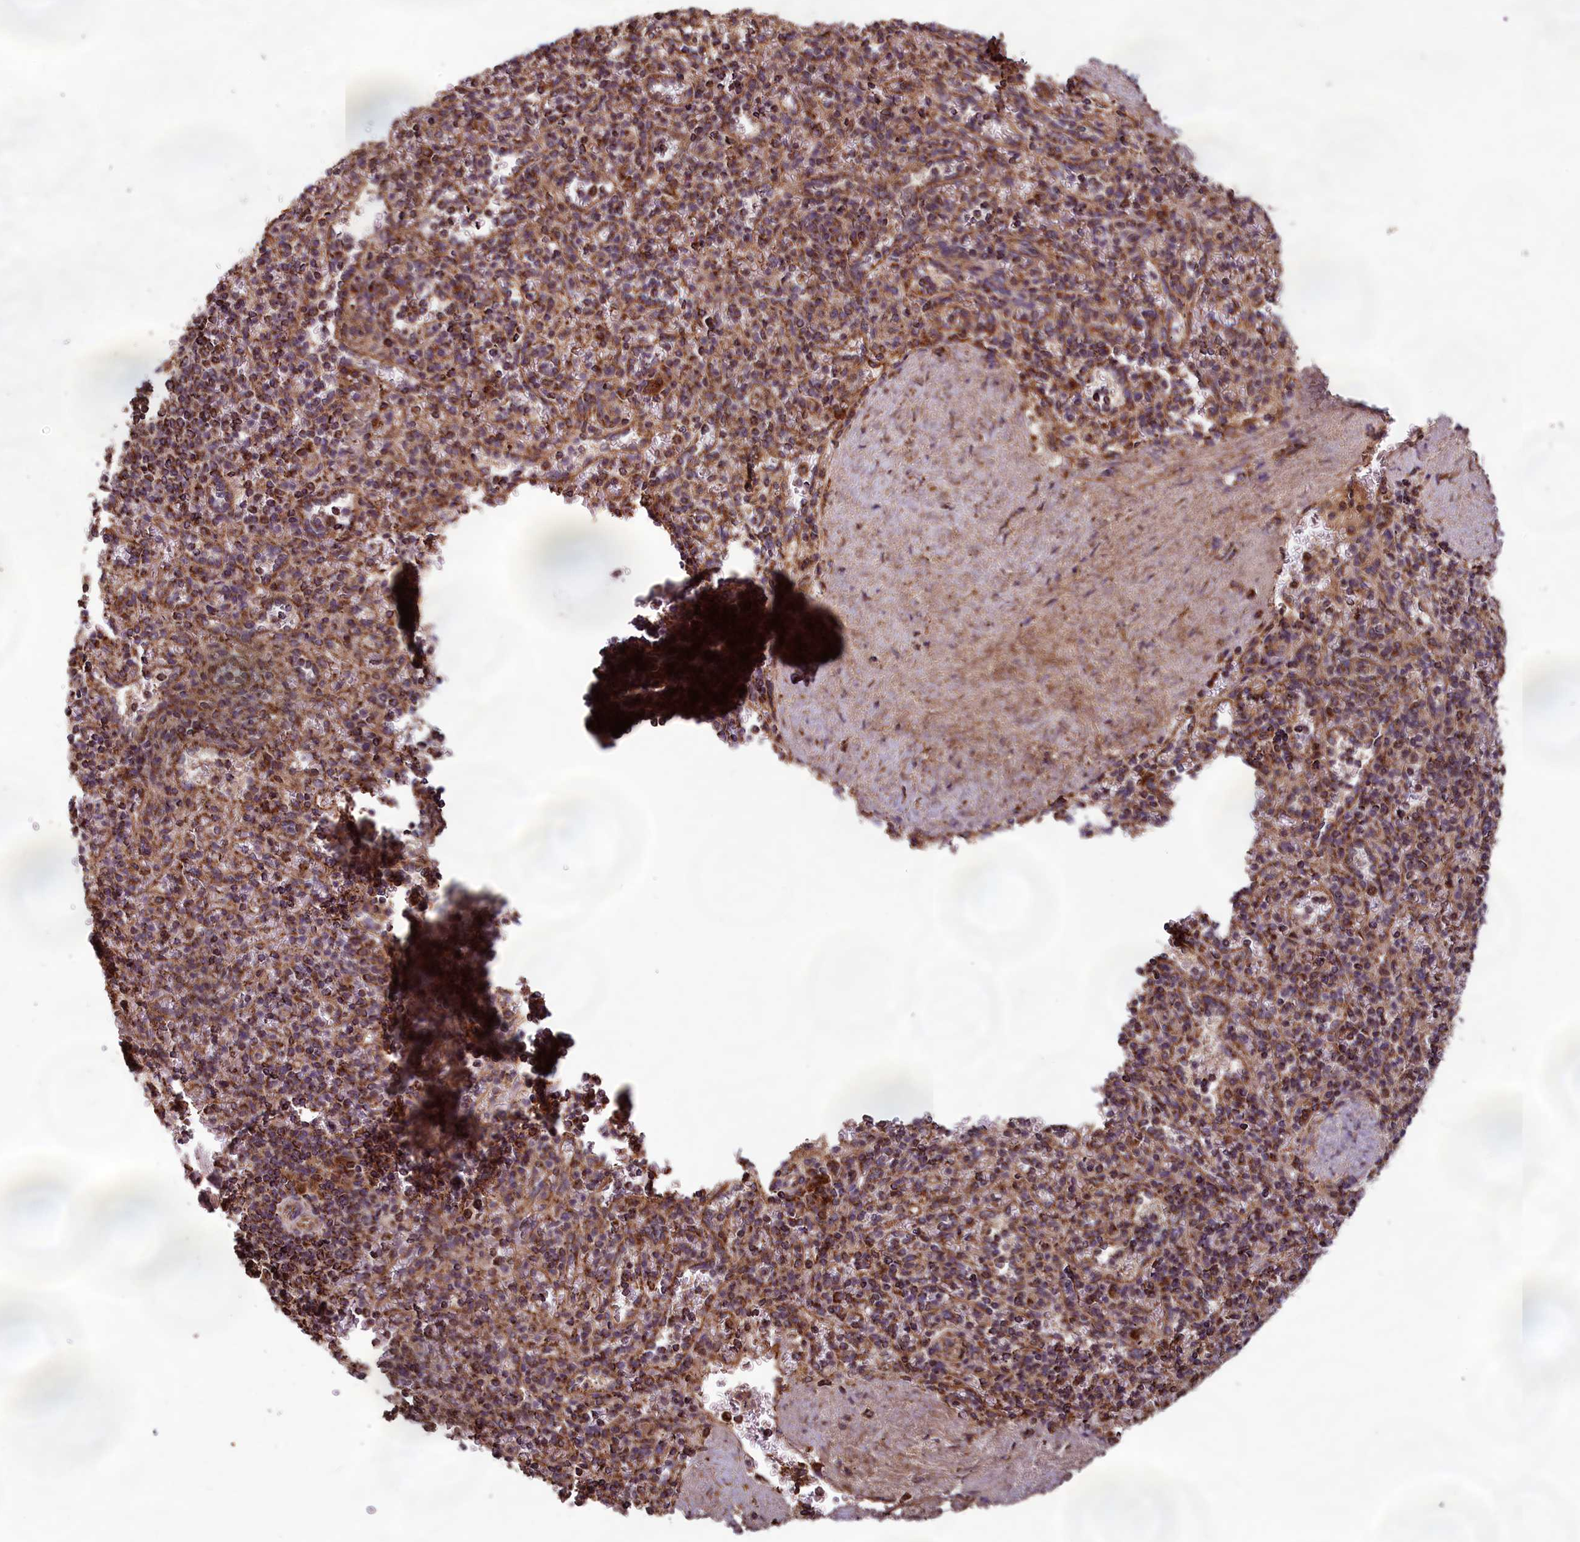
{"staining": {"intensity": "moderate", "quantity": "25%-75%", "location": "cytoplasmic/membranous"}, "tissue": "spleen", "cell_type": "Cells in red pulp", "image_type": "normal", "snomed": [{"axis": "morphology", "description": "Normal tissue, NOS"}, {"axis": "topography", "description": "Spleen"}], "caption": "IHC of normal human spleen displays medium levels of moderate cytoplasmic/membranous positivity in about 25%-75% of cells in red pulp. The staining is performed using DAB brown chromogen to label protein expression. The nuclei are counter-stained blue using hematoxylin.", "gene": "CCDC15", "patient": {"sex": "male", "age": 82}}